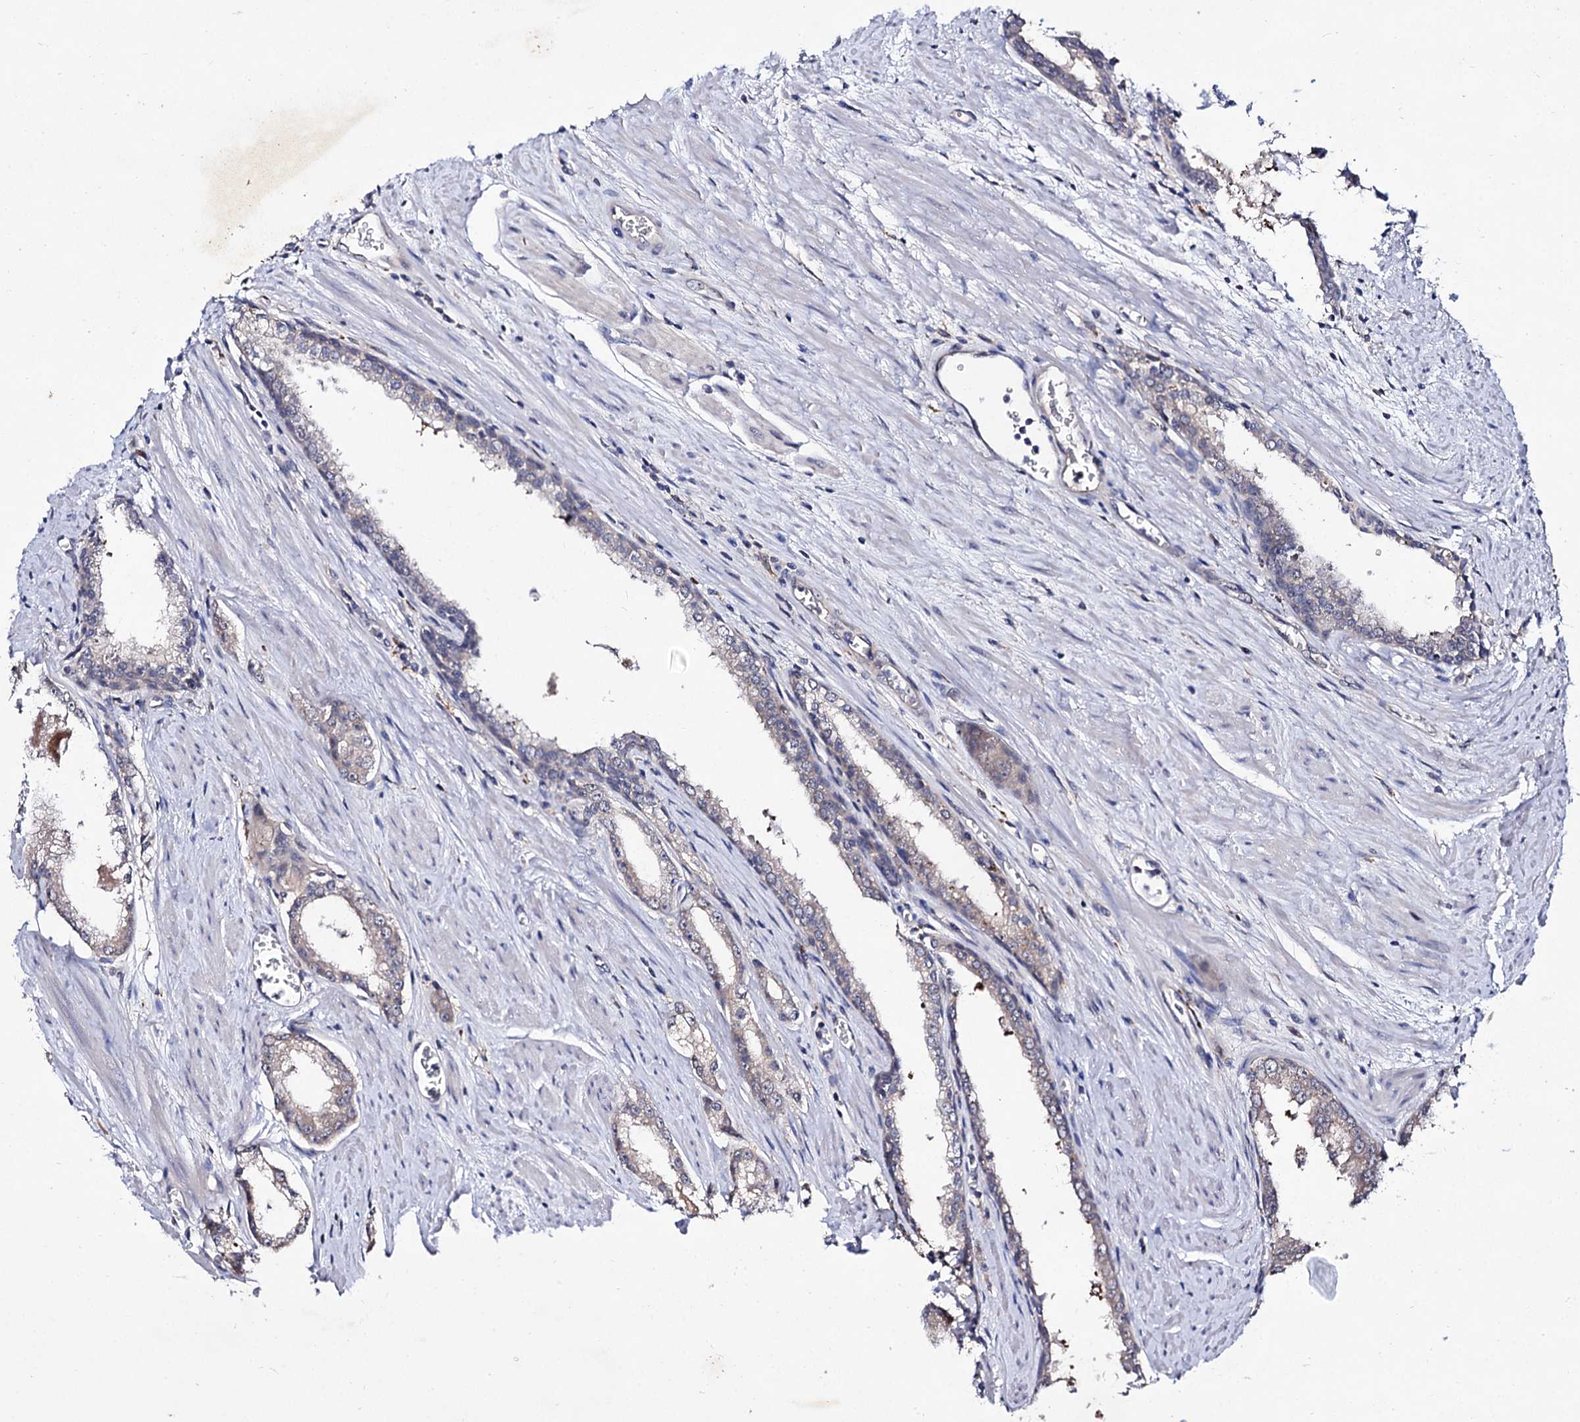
{"staining": {"intensity": "negative", "quantity": "none", "location": "none"}, "tissue": "prostate cancer", "cell_type": "Tumor cells", "image_type": "cancer", "snomed": [{"axis": "morphology", "description": "Adenocarcinoma, Low grade"}, {"axis": "topography", "description": "Prostate and seminal vesicle, NOS"}], "caption": "Tumor cells show no significant positivity in low-grade adenocarcinoma (prostate).", "gene": "ACTR6", "patient": {"sex": "male", "age": 60}}